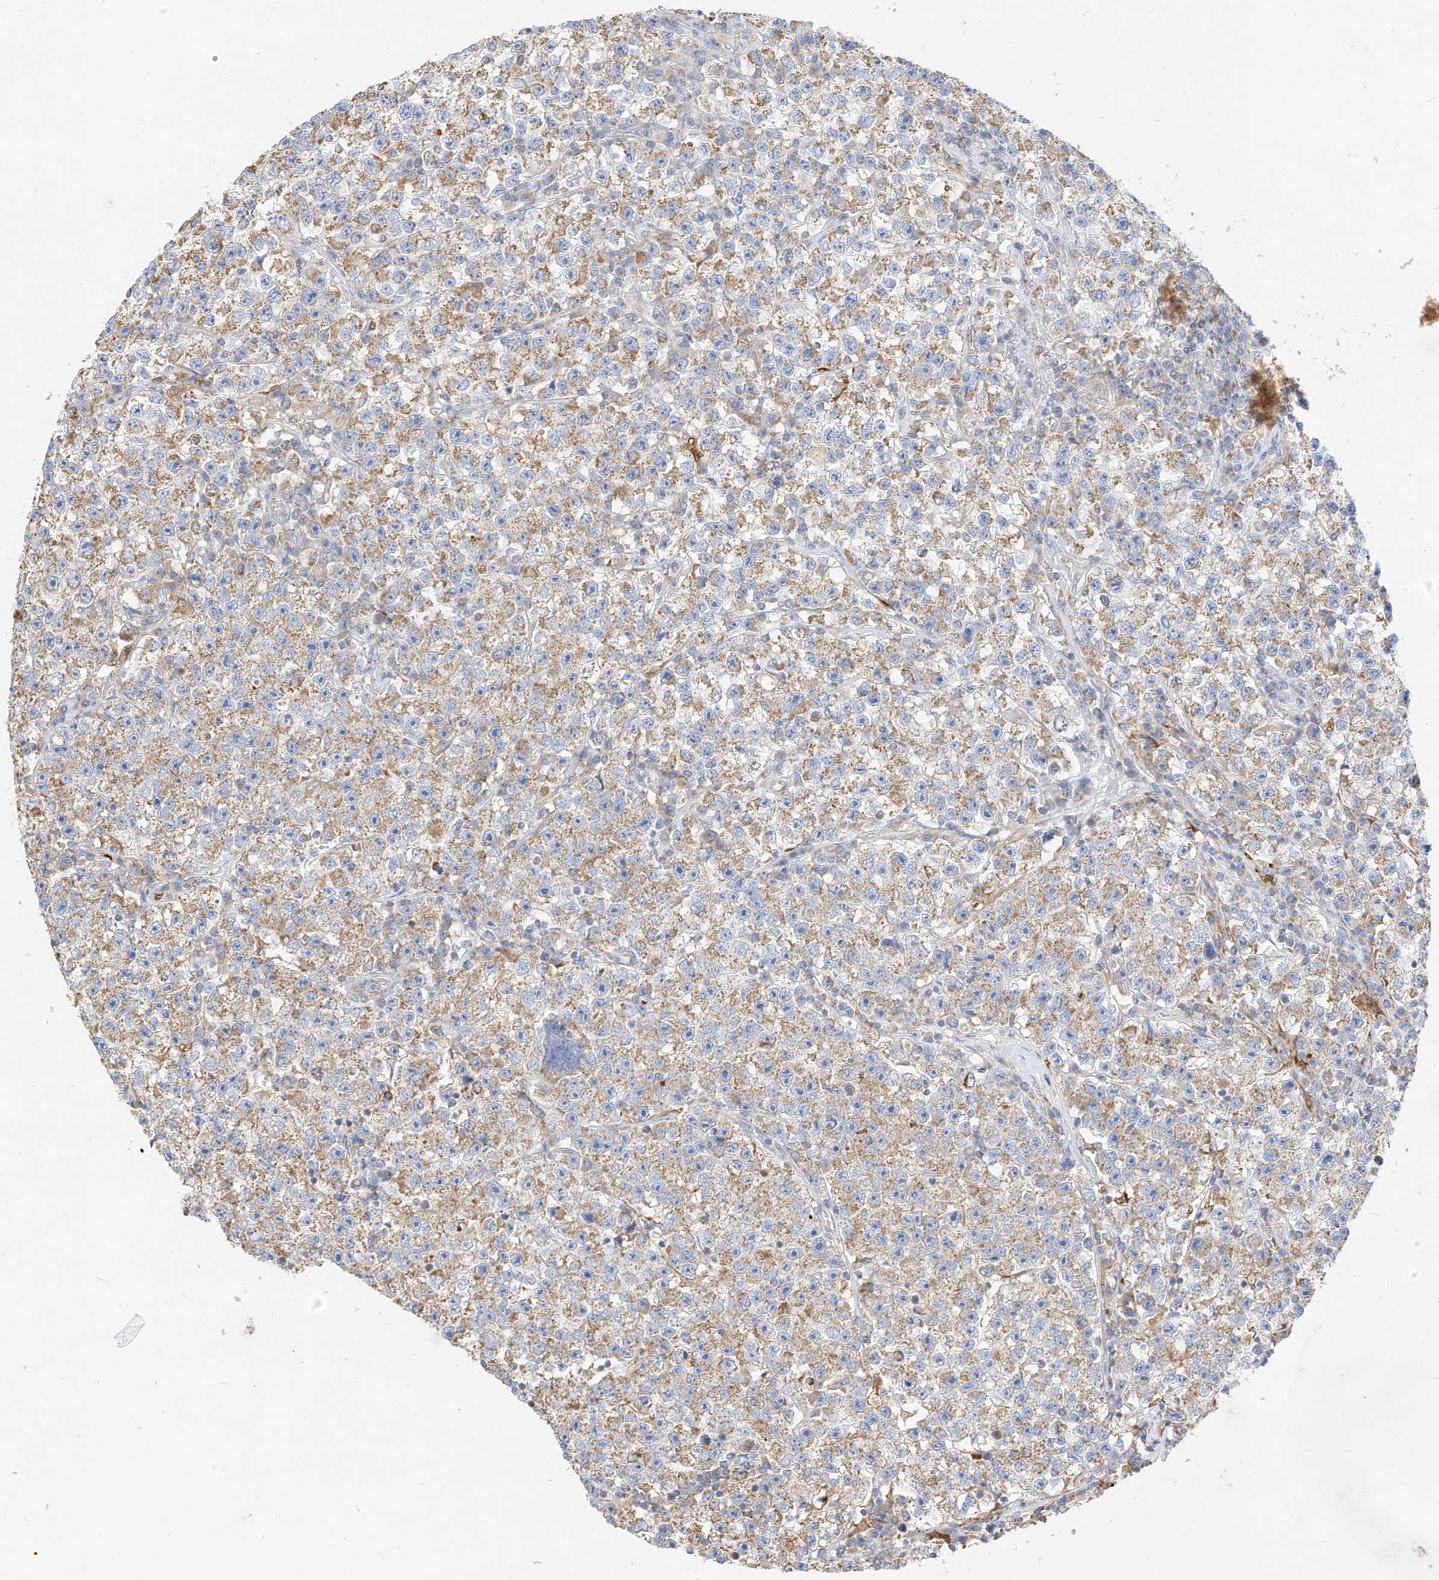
{"staining": {"intensity": "moderate", "quantity": ">75%", "location": "cytoplasmic/membranous"}, "tissue": "testis cancer", "cell_type": "Tumor cells", "image_type": "cancer", "snomed": [{"axis": "morphology", "description": "Seminoma, NOS"}, {"axis": "topography", "description": "Testis"}], "caption": "Testis cancer (seminoma) stained with a protein marker exhibits moderate staining in tumor cells.", "gene": "RHOH", "patient": {"sex": "male", "age": 22}}